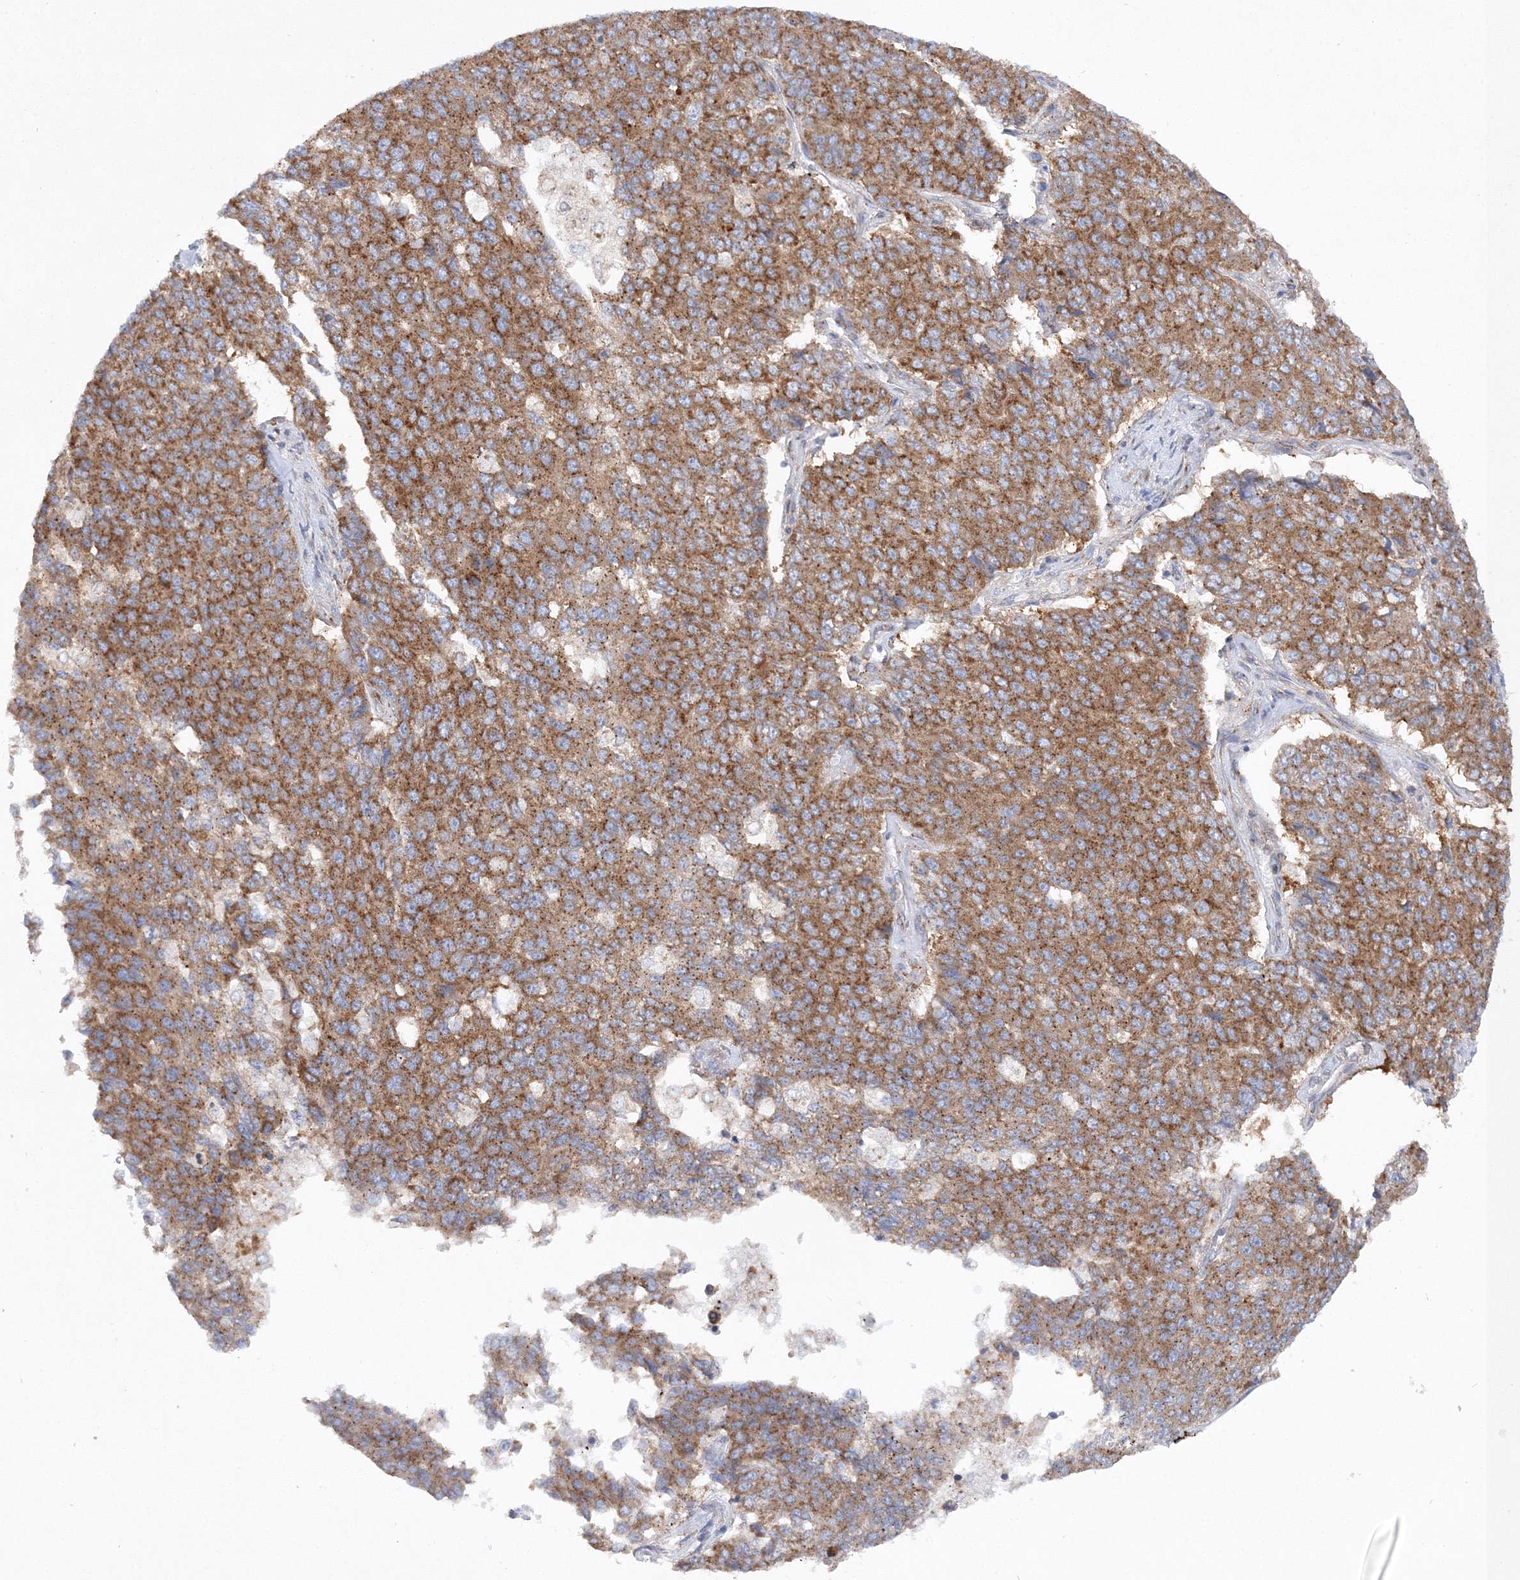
{"staining": {"intensity": "moderate", "quantity": ">75%", "location": "cytoplasmic/membranous"}, "tissue": "pancreatic cancer", "cell_type": "Tumor cells", "image_type": "cancer", "snomed": [{"axis": "morphology", "description": "Adenocarcinoma, NOS"}, {"axis": "topography", "description": "Pancreas"}], "caption": "Human pancreatic cancer (adenocarcinoma) stained with a protein marker exhibits moderate staining in tumor cells.", "gene": "SEC23IP", "patient": {"sex": "male", "age": 50}}